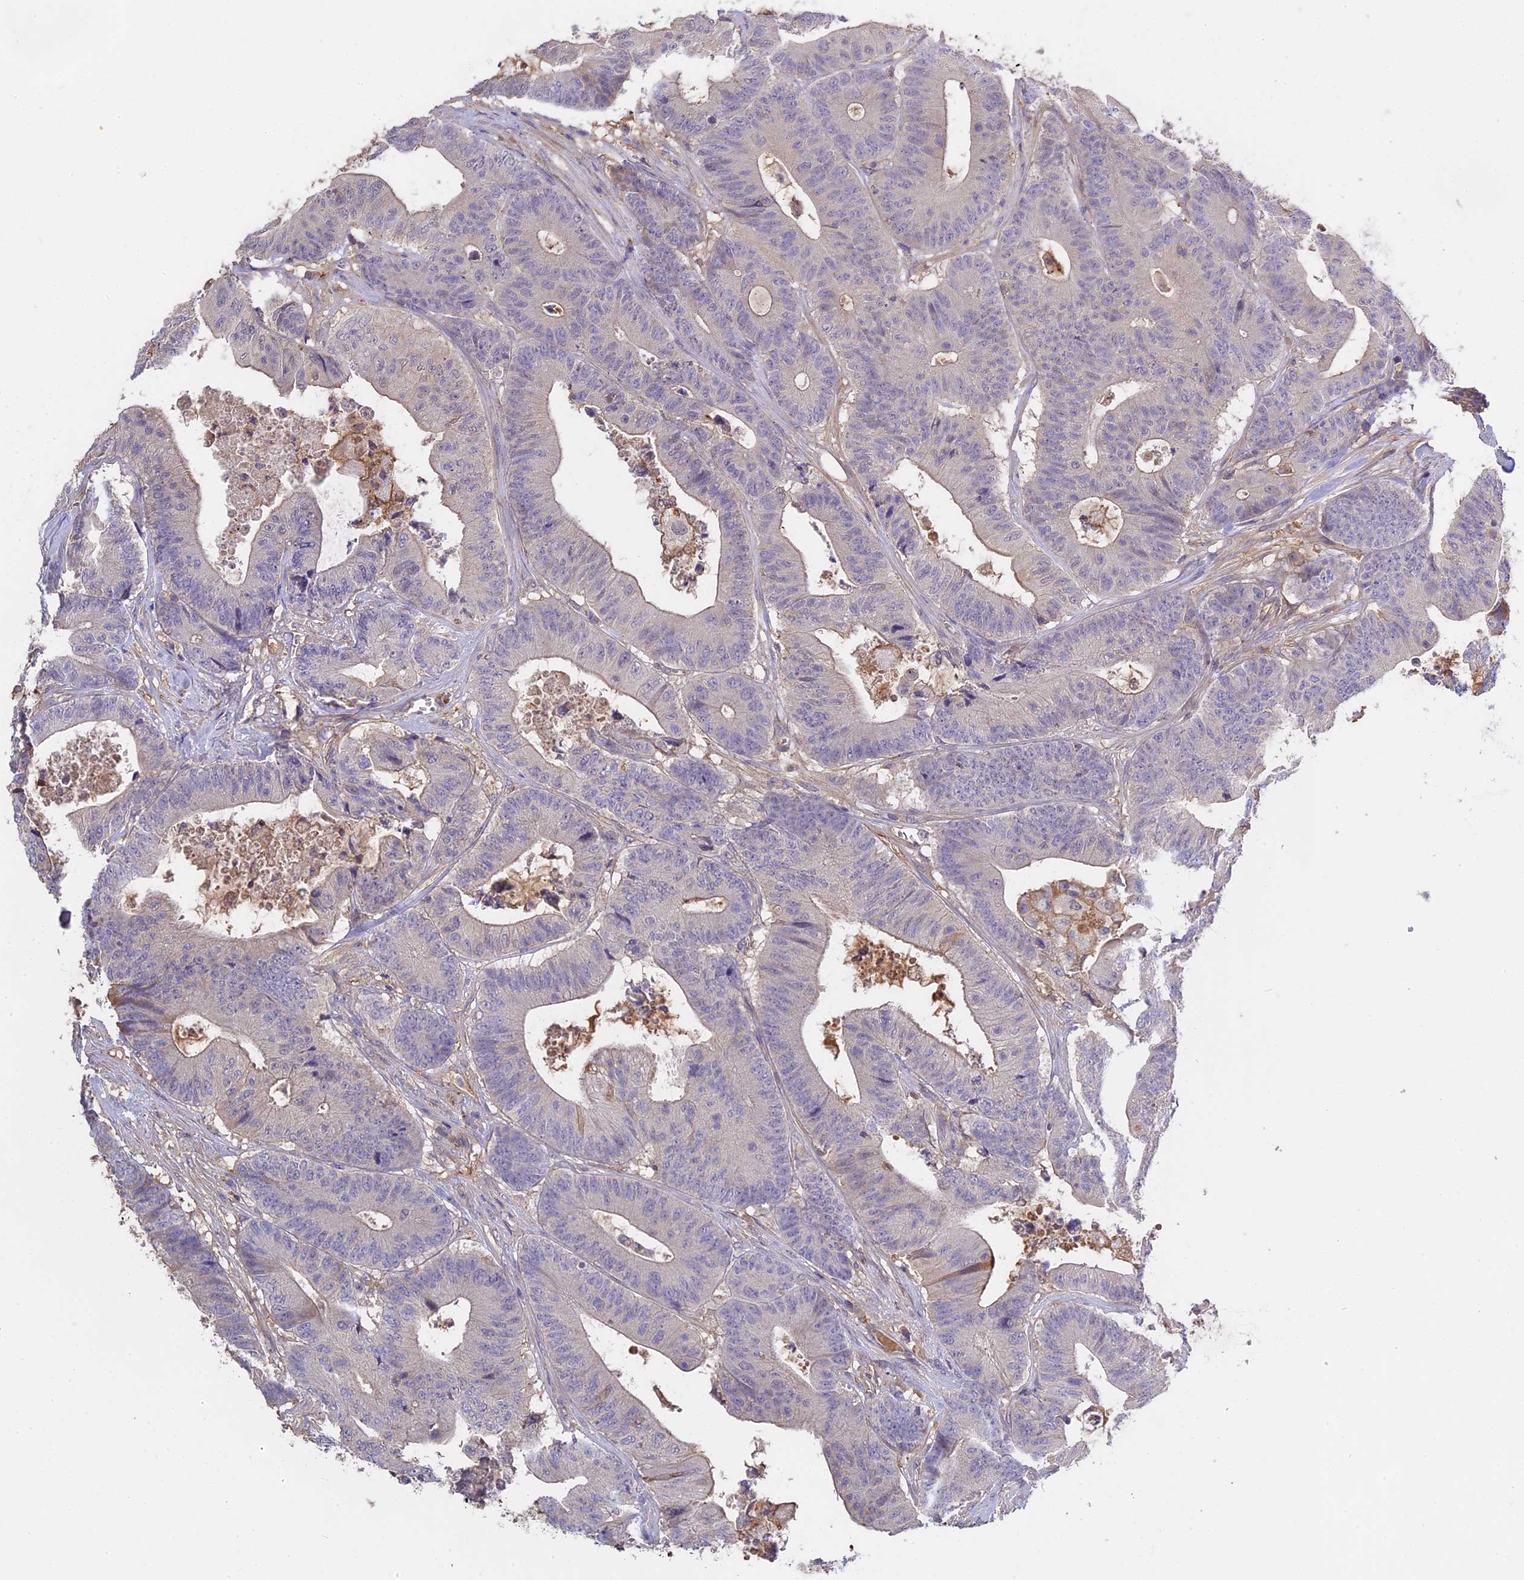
{"staining": {"intensity": "weak", "quantity": "<25%", "location": "cytoplasmic/membranous"}, "tissue": "colorectal cancer", "cell_type": "Tumor cells", "image_type": "cancer", "snomed": [{"axis": "morphology", "description": "Adenocarcinoma, NOS"}, {"axis": "topography", "description": "Colon"}], "caption": "There is no significant positivity in tumor cells of adenocarcinoma (colorectal).", "gene": "CFAP119", "patient": {"sex": "female", "age": 84}}